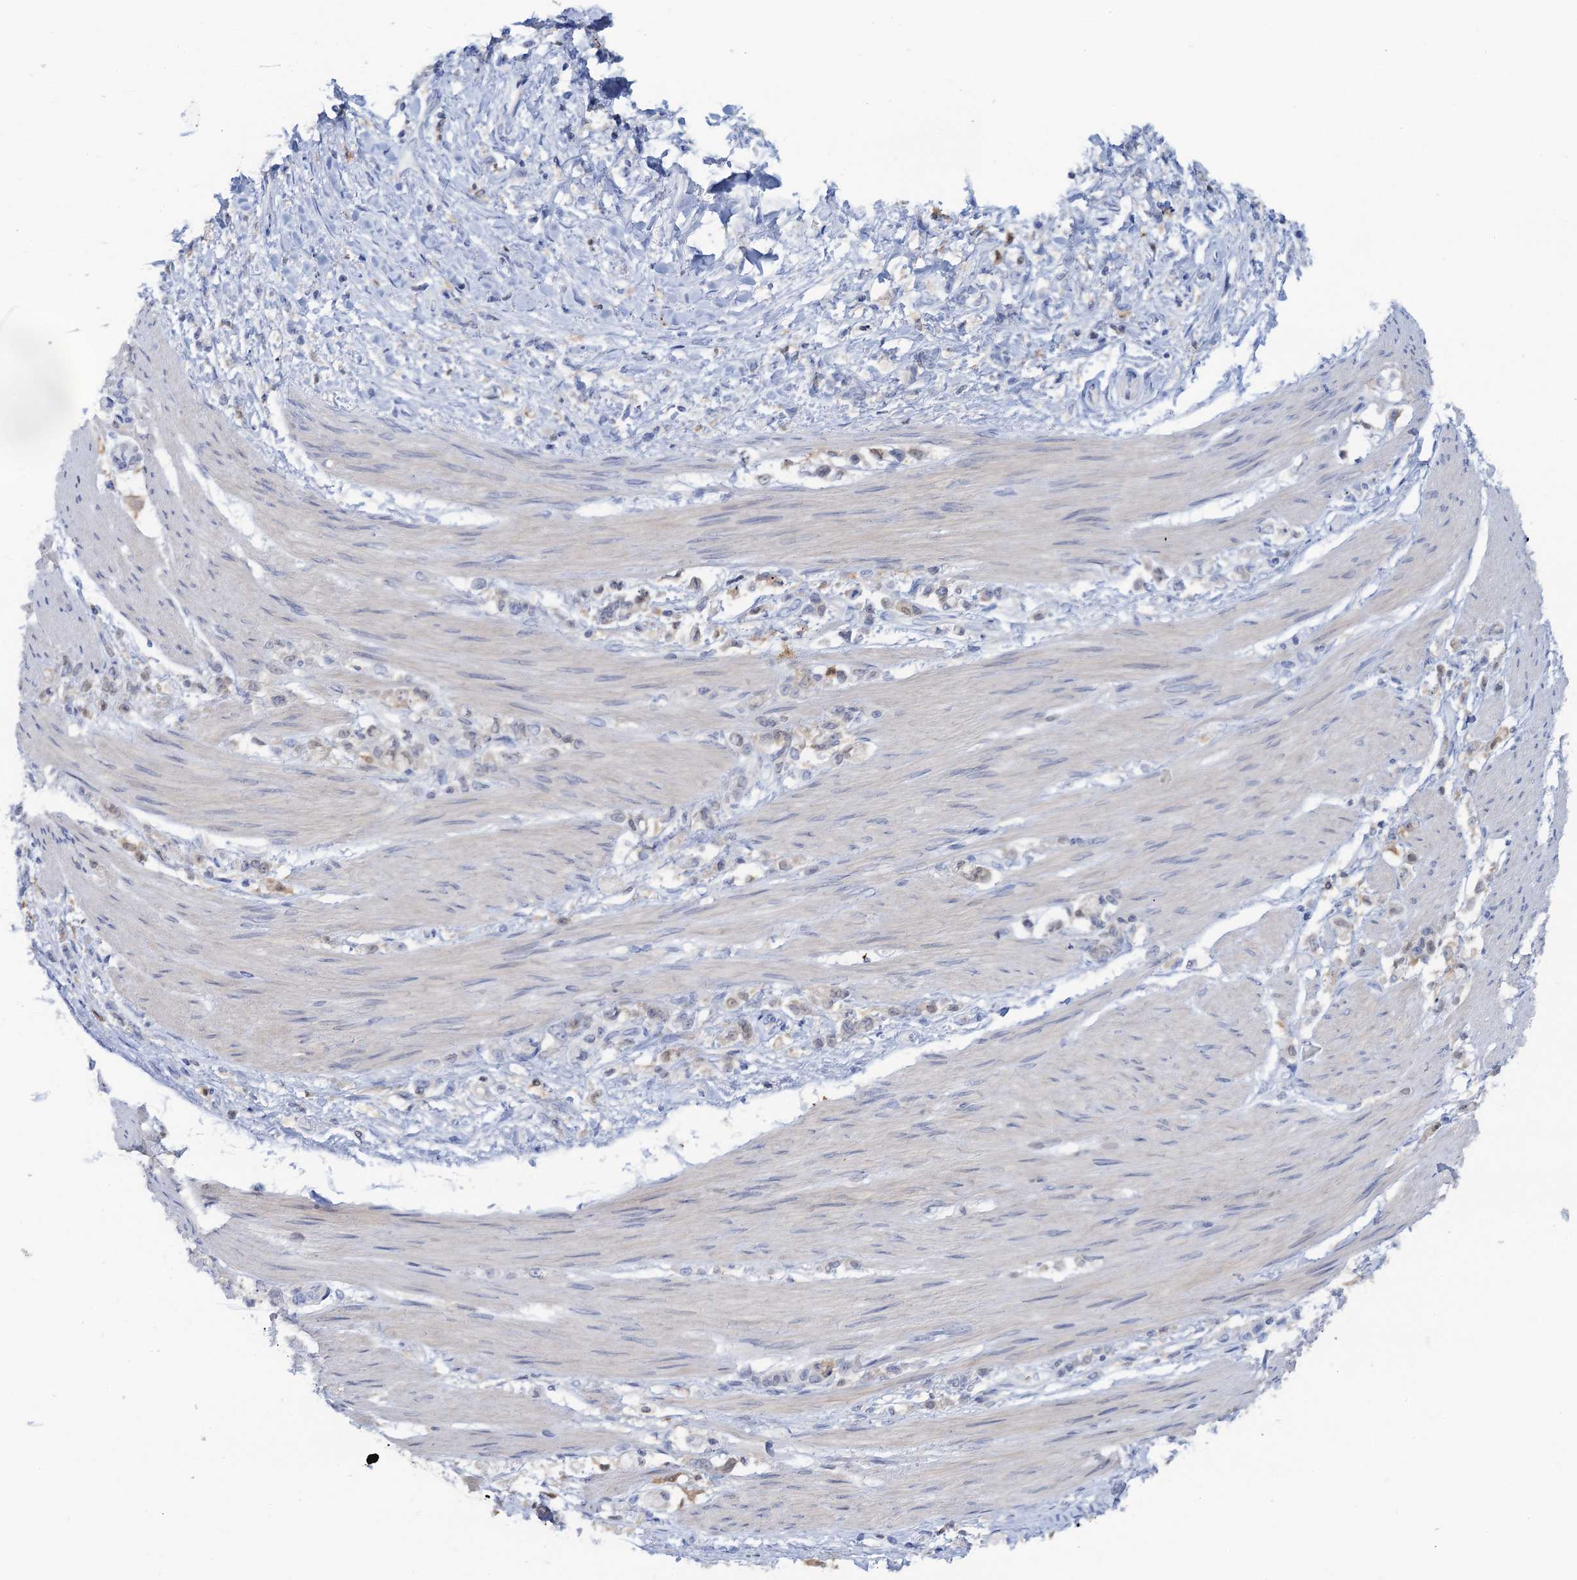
{"staining": {"intensity": "negative", "quantity": "none", "location": "none"}, "tissue": "stomach cancer", "cell_type": "Tumor cells", "image_type": "cancer", "snomed": [{"axis": "morphology", "description": "Adenocarcinoma, NOS"}, {"axis": "topography", "description": "Stomach"}], "caption": "There is no significant positivity in tumor cells of stomach cancer.", "gene": "FAH", "patient": {"sex": "female", "age": 60}}